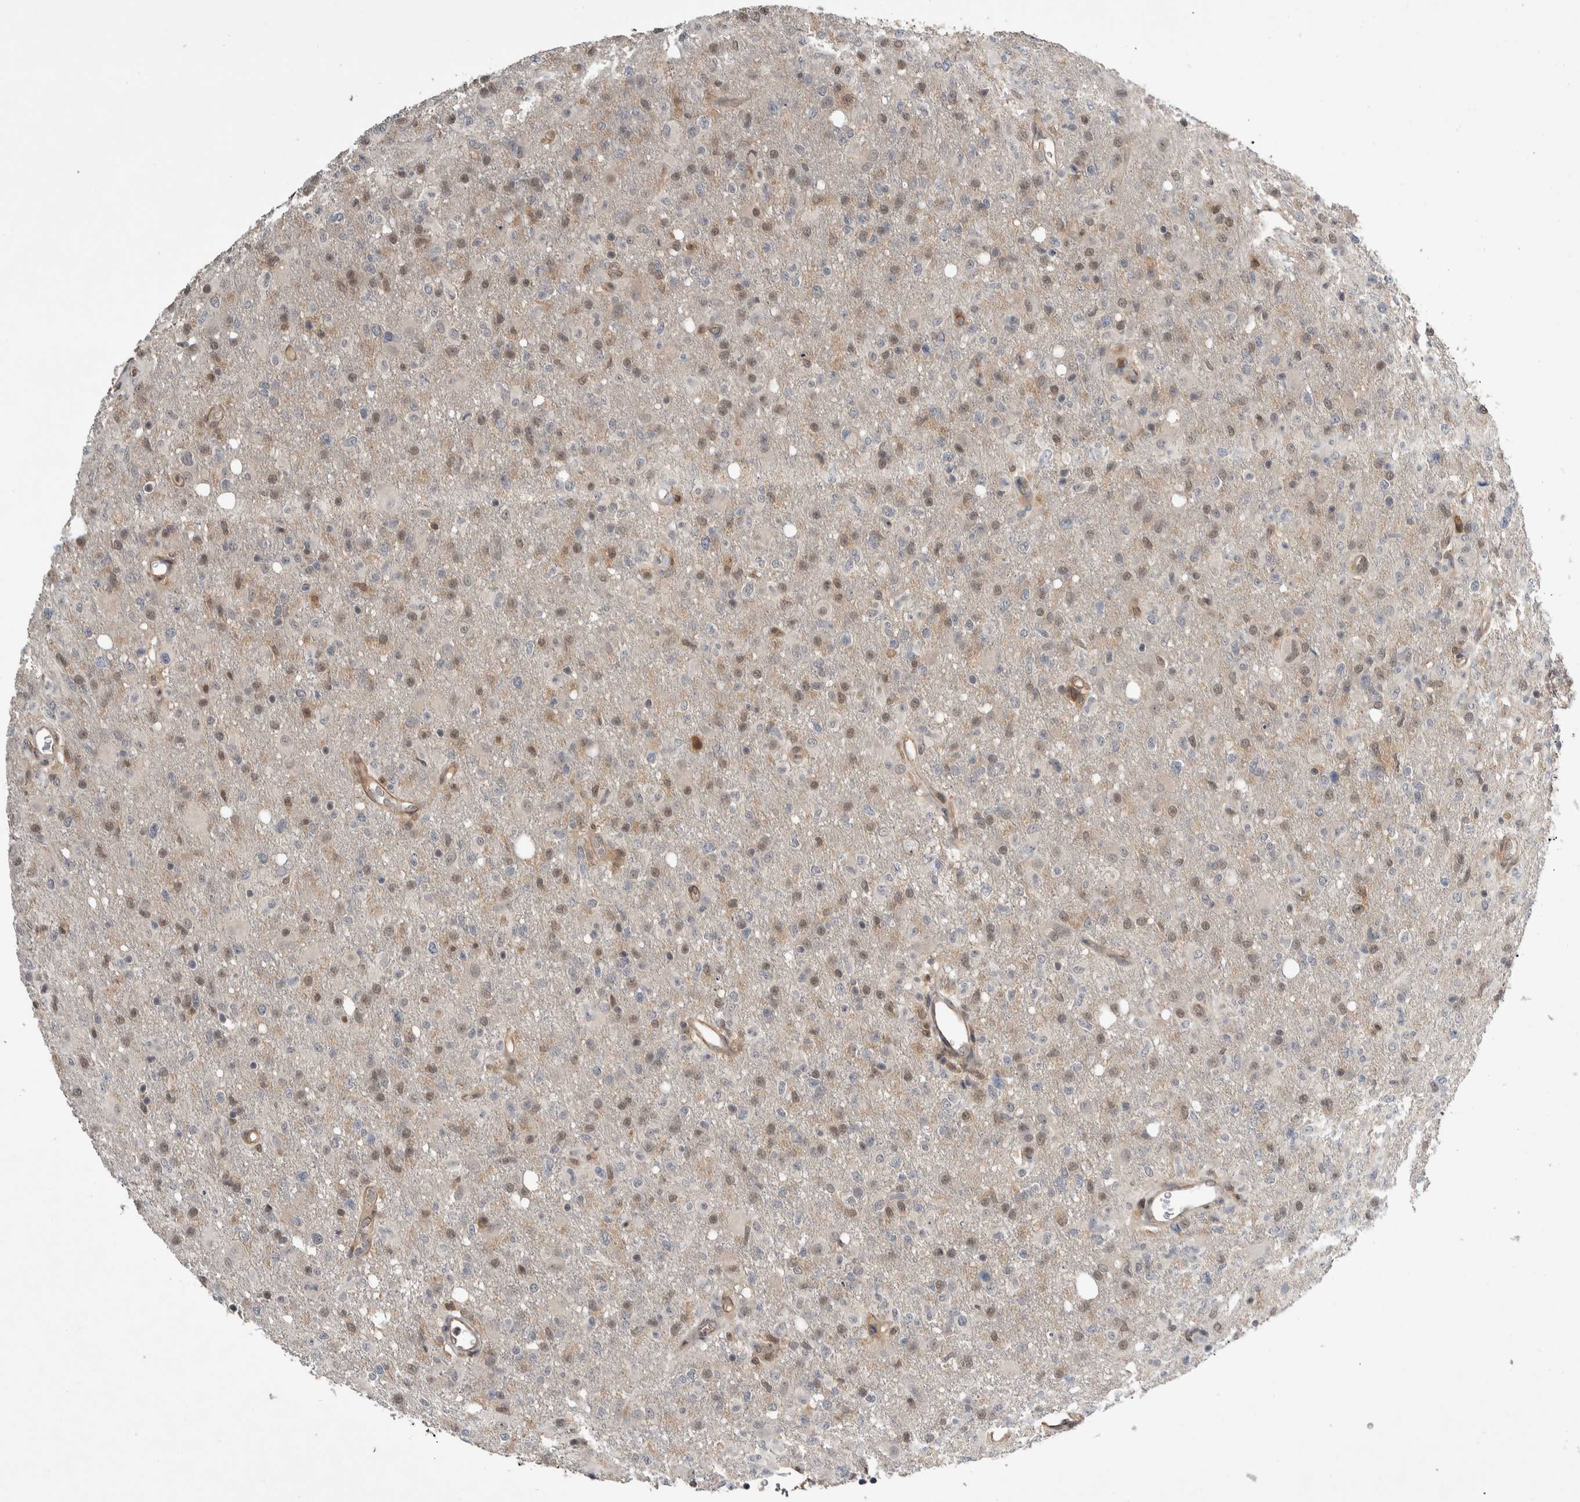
{"staining": {"intensity": "weak", "quantity": "25%-75%", "location": "nuclear"}, "tissue": "glioma", "cell_type": "Tumor cells", "image_type": "cancer", "snomed": [{"axis": "morphology", "description": "Glioma, malignant, High grade"}, {"axis": "topography", "description": "Brain"}], "caption": "Immunohistochemistry (IHC) of glioma shows low levels of weak nuclear positivity in approximately 25%-75% of tumor cells.", "gene": "PRDM4", "patient": {"sex": "female", "age": 57}}